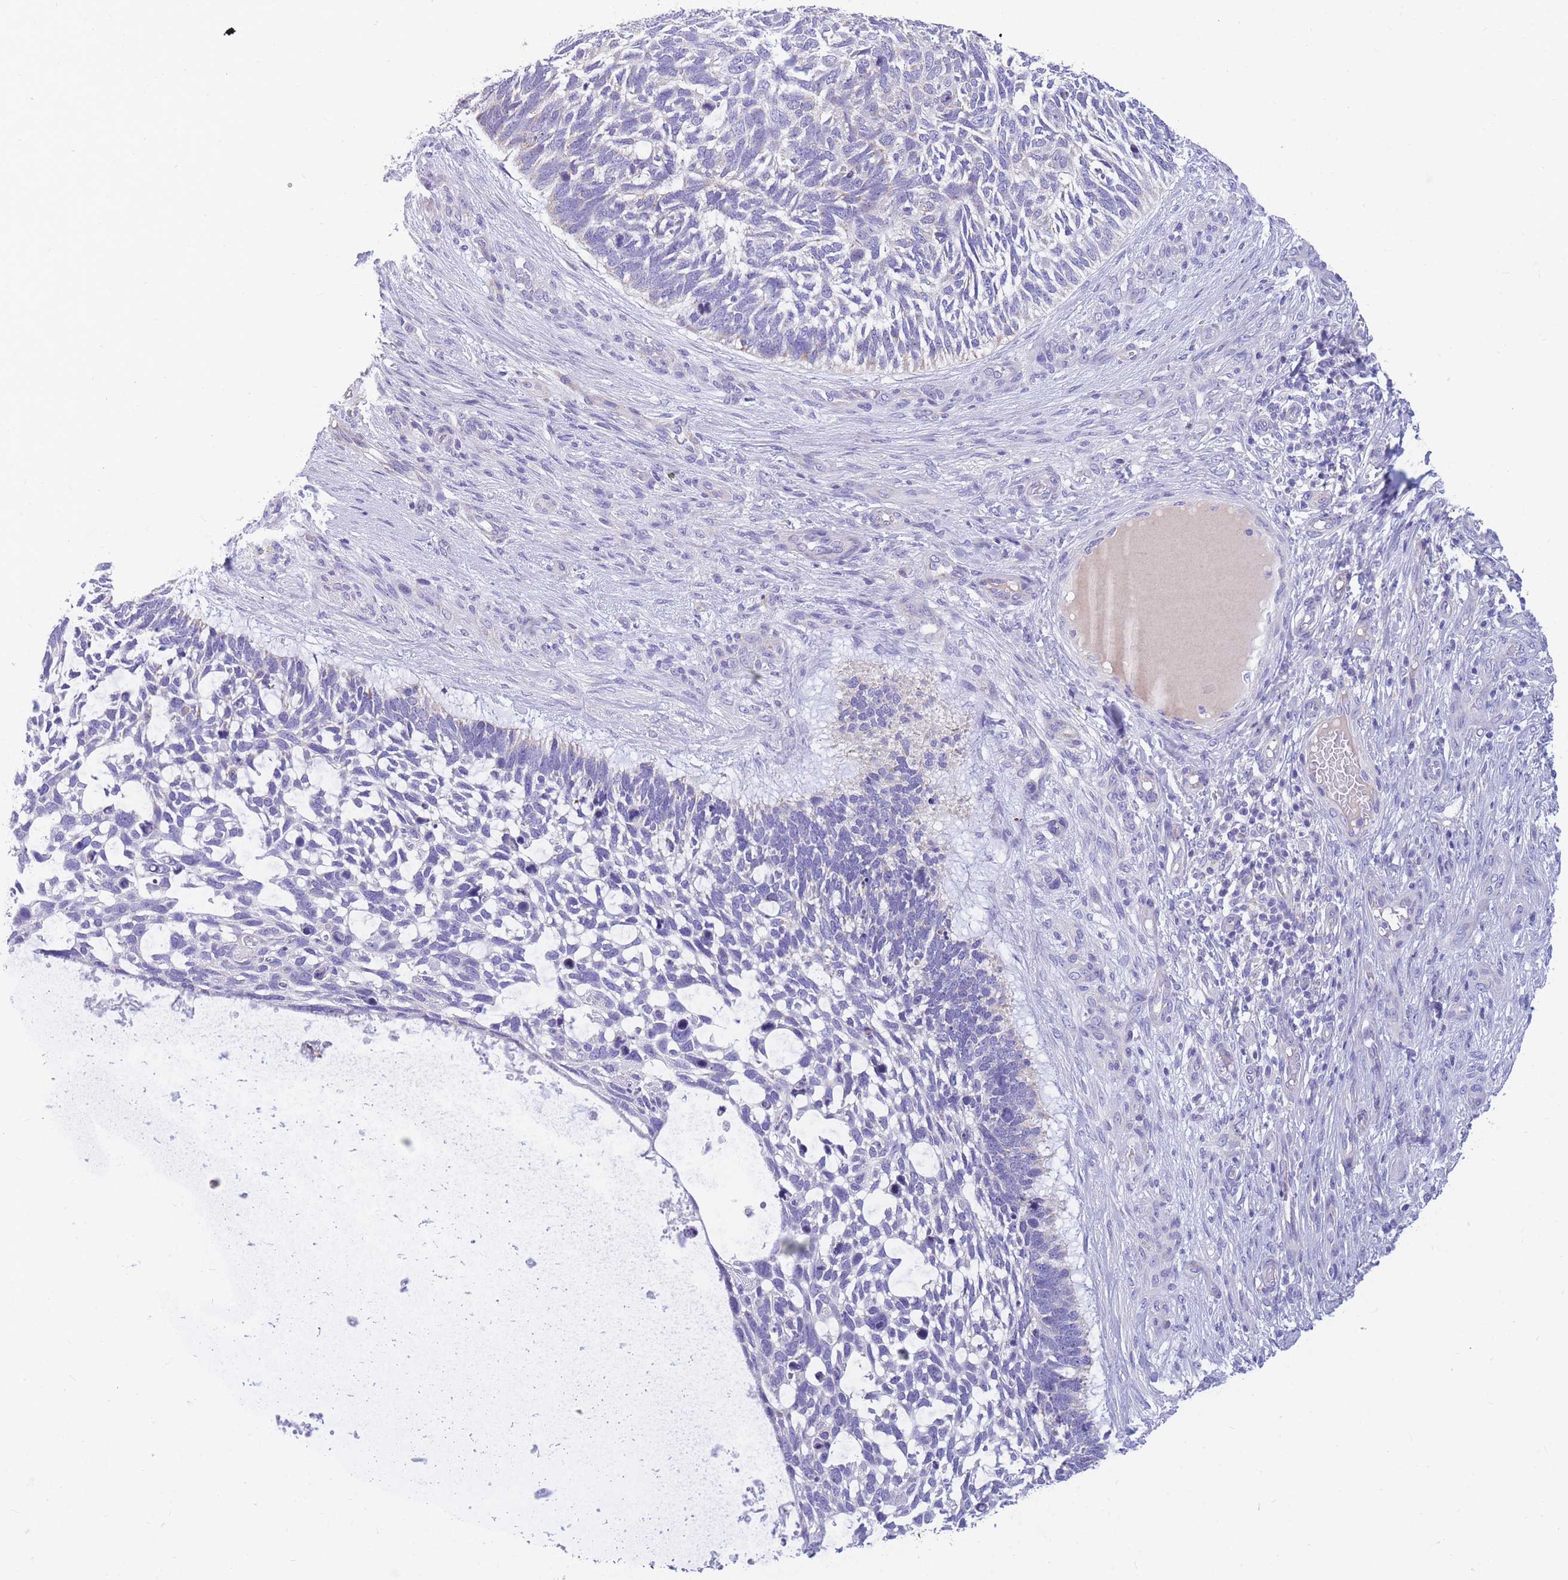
{"staining": {"intensity": "negative", "quantity": "none", "location": "none"}, "tissue": "skin cancer", "cell_type": "Tumor cells", "image_type": "cancer", "snomed": [{"axis": "morphology", "description": "Basal cell carcinoma"}, {"axis": "topography", "description": "Skin"}], "caption": "The IHC histopathology image has no significant staining in tumor cells of skin cancer tissue.", "gene": "DHRS11", "patient": {"sex": "male", "age": 88}}